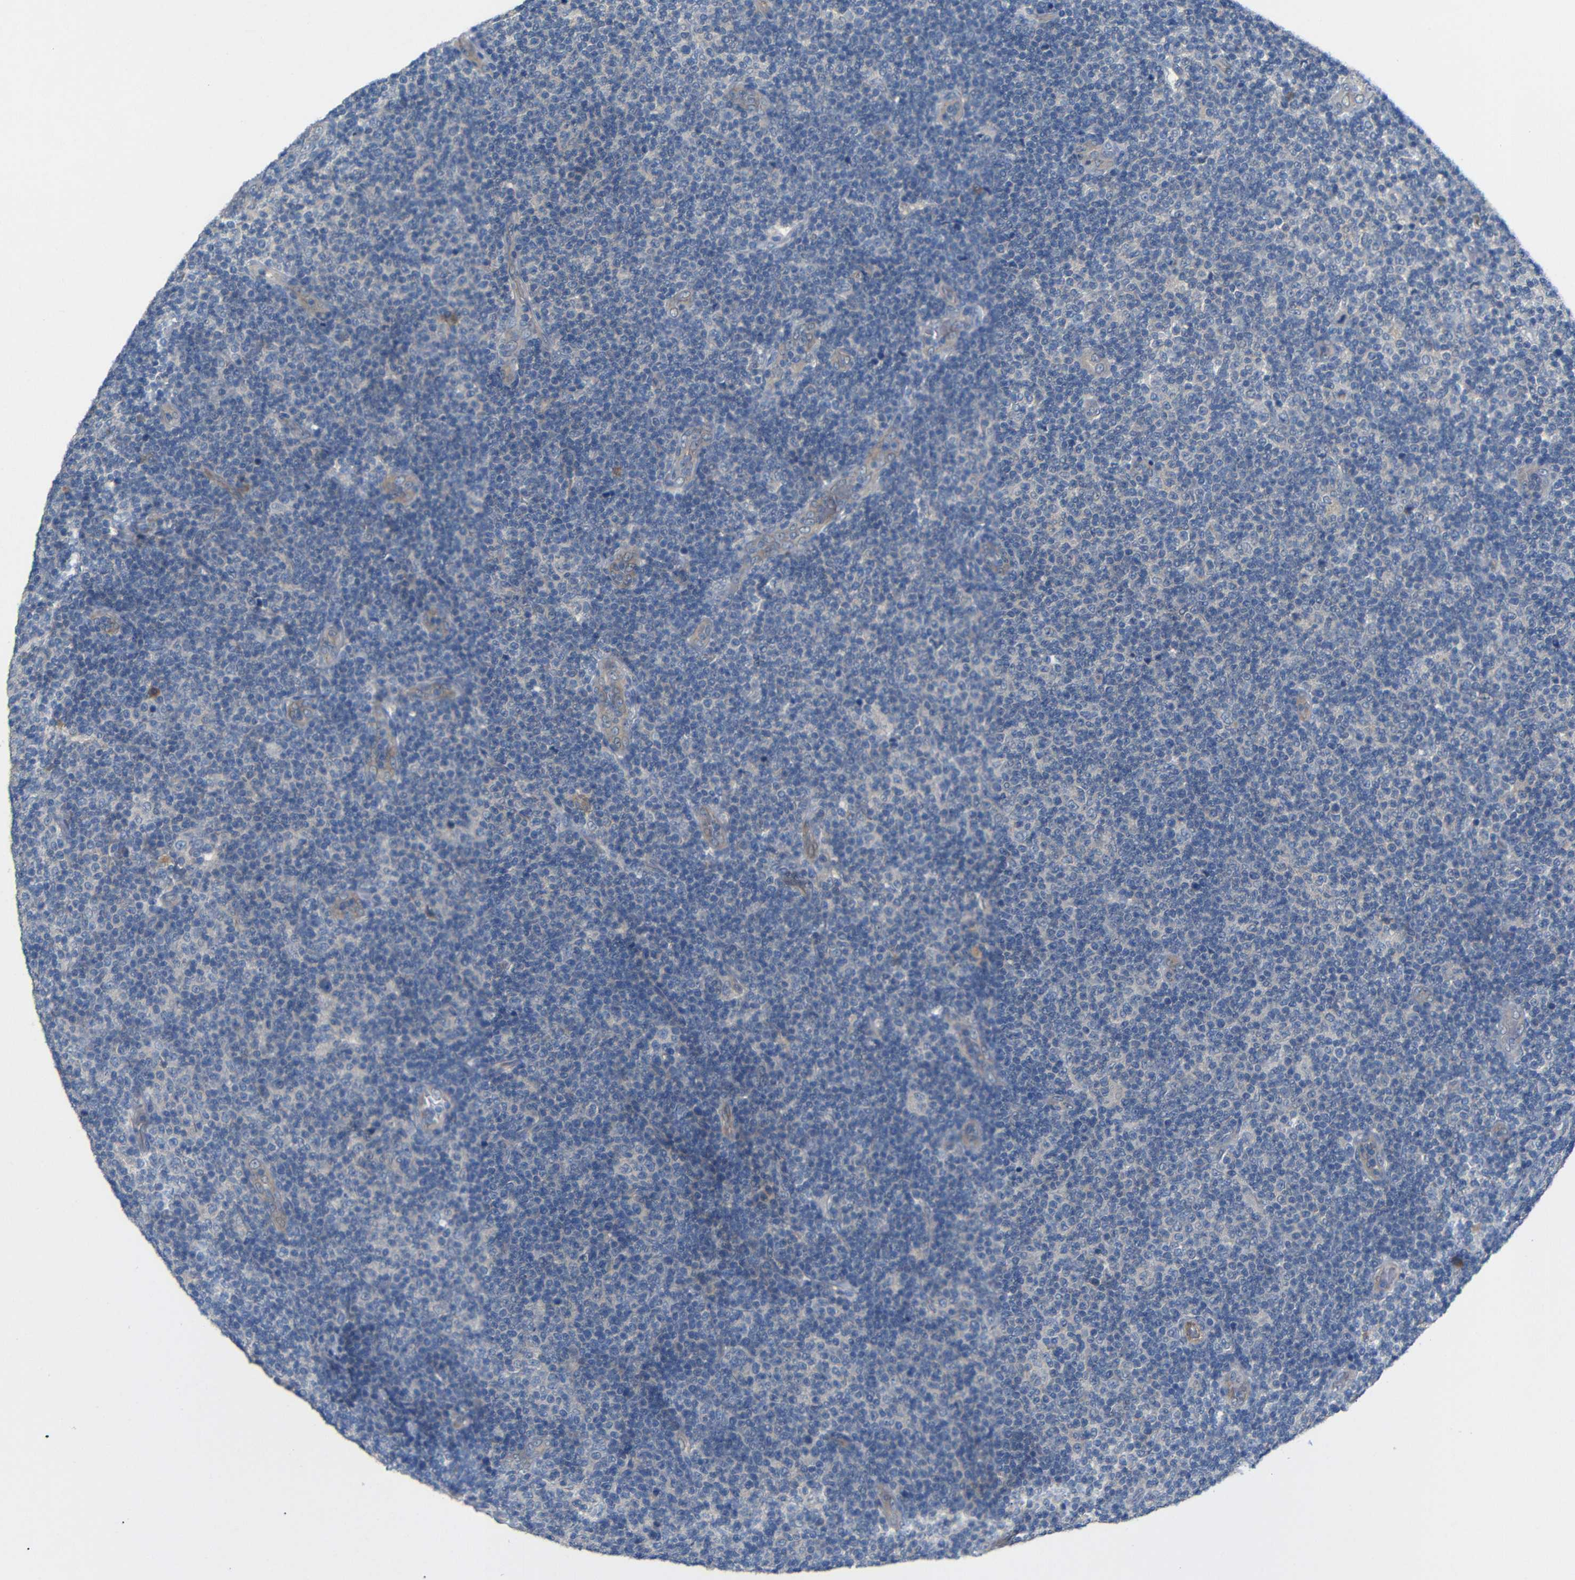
{"staining": {"intensity": "negative", "quantity": "none", "location": "none"}, "tissue": "lymphoma", "cell_type": "Tumor cells", "image_type": "cancer", "snomed": [{"axis": "morphology", "description": "Malignant lymphoma, non-Hodgkin's type, Low grade"}, {"axis": "topography", "description": "Lymph node"}], "caption": "A micrograph of lymphoma stained for a protein exhibits no brown staining in tumor cells.", "gene": "TBC1D32", "patient": {"sex": "male", "age": 83}}